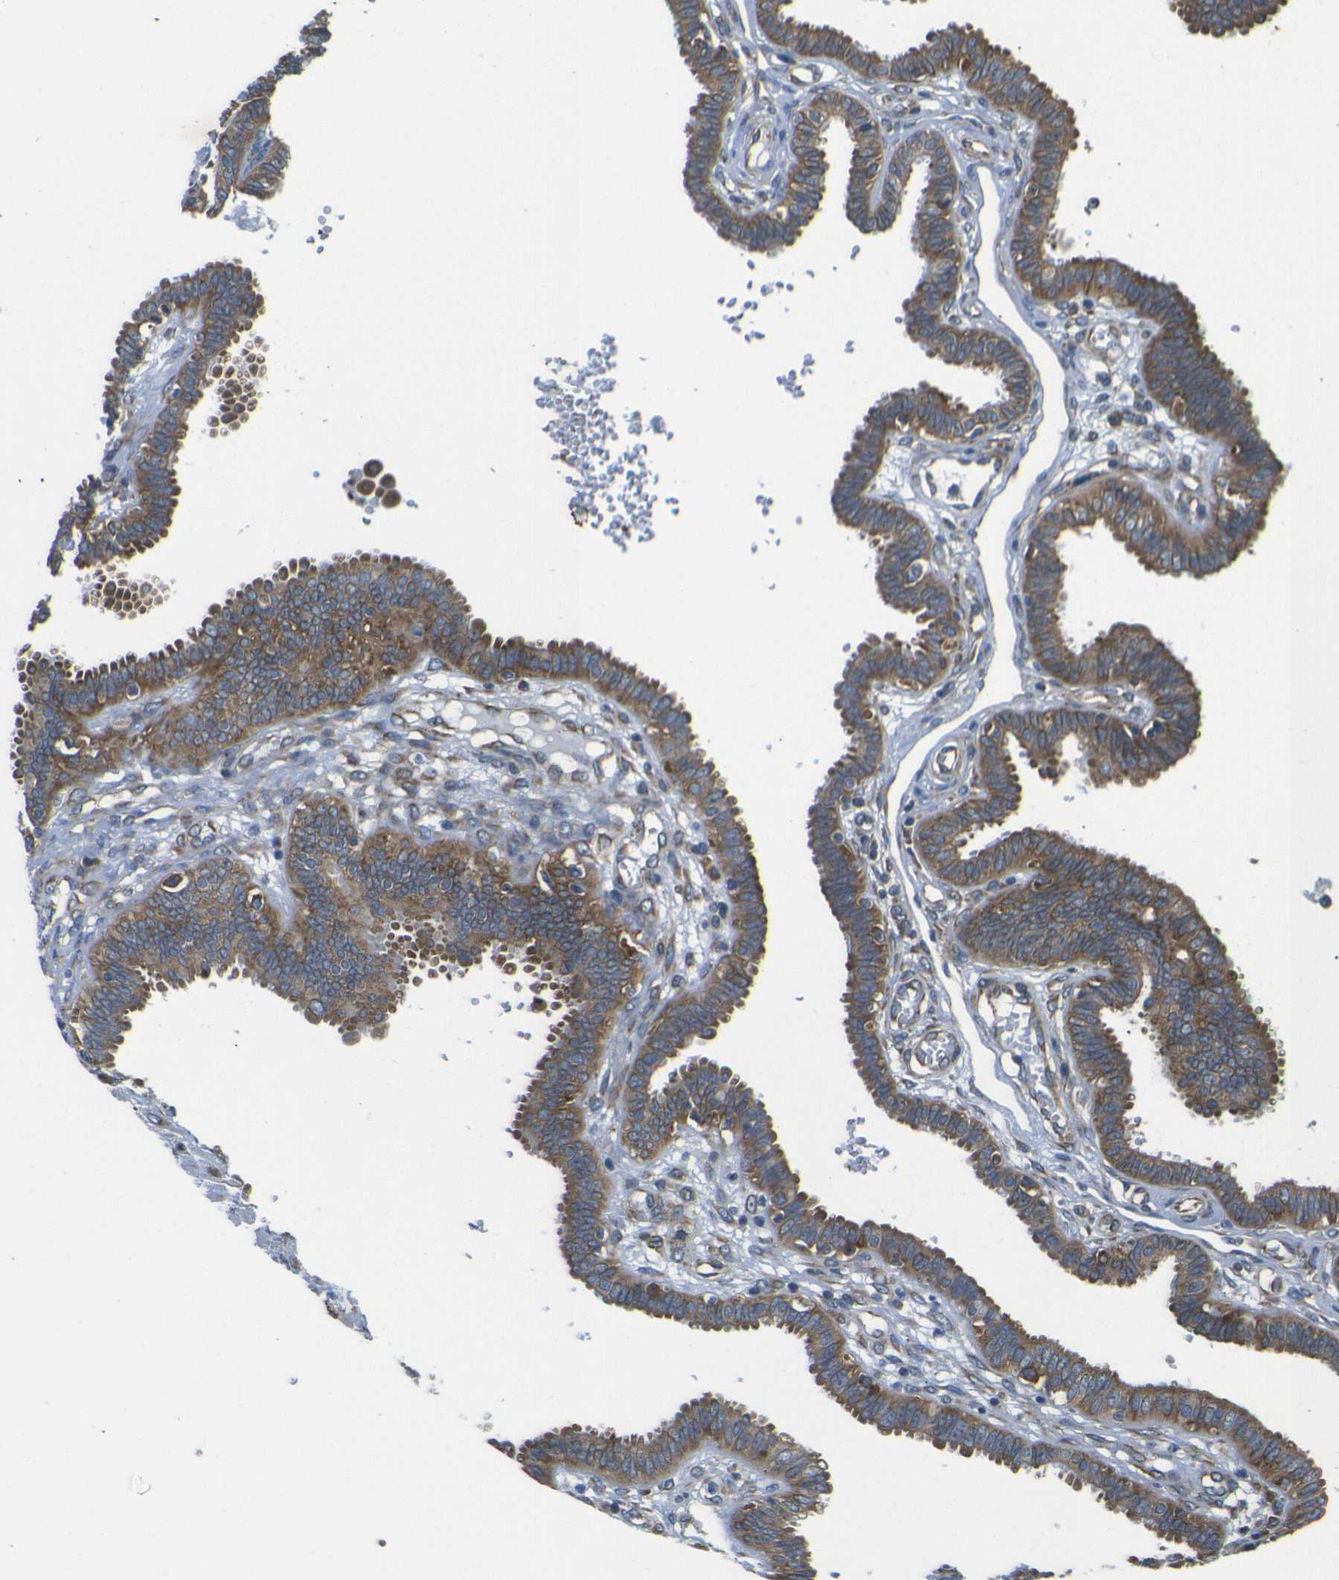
{"staining": {"intensity": "moderate", "quantity": ">75%", "location": "cytoplasmic/membranous"}, "tissue": "fallopian tube", "cell_type": "Glandular cells", "image_type": "normal", "snomed": [{"axis": "morphology", "description": "Normal tissue, NOS"}, {"axis": "topography", "description": "Fallopian tube"}], "caption": "Immunohistochemical staining of unremarkable human fallopian tube displays moderate cytoplasmic/membranous protein expression in about >75% of glandular cells.", "gene": "RPSA", "patient": {"sex": "female", "age": 32}}